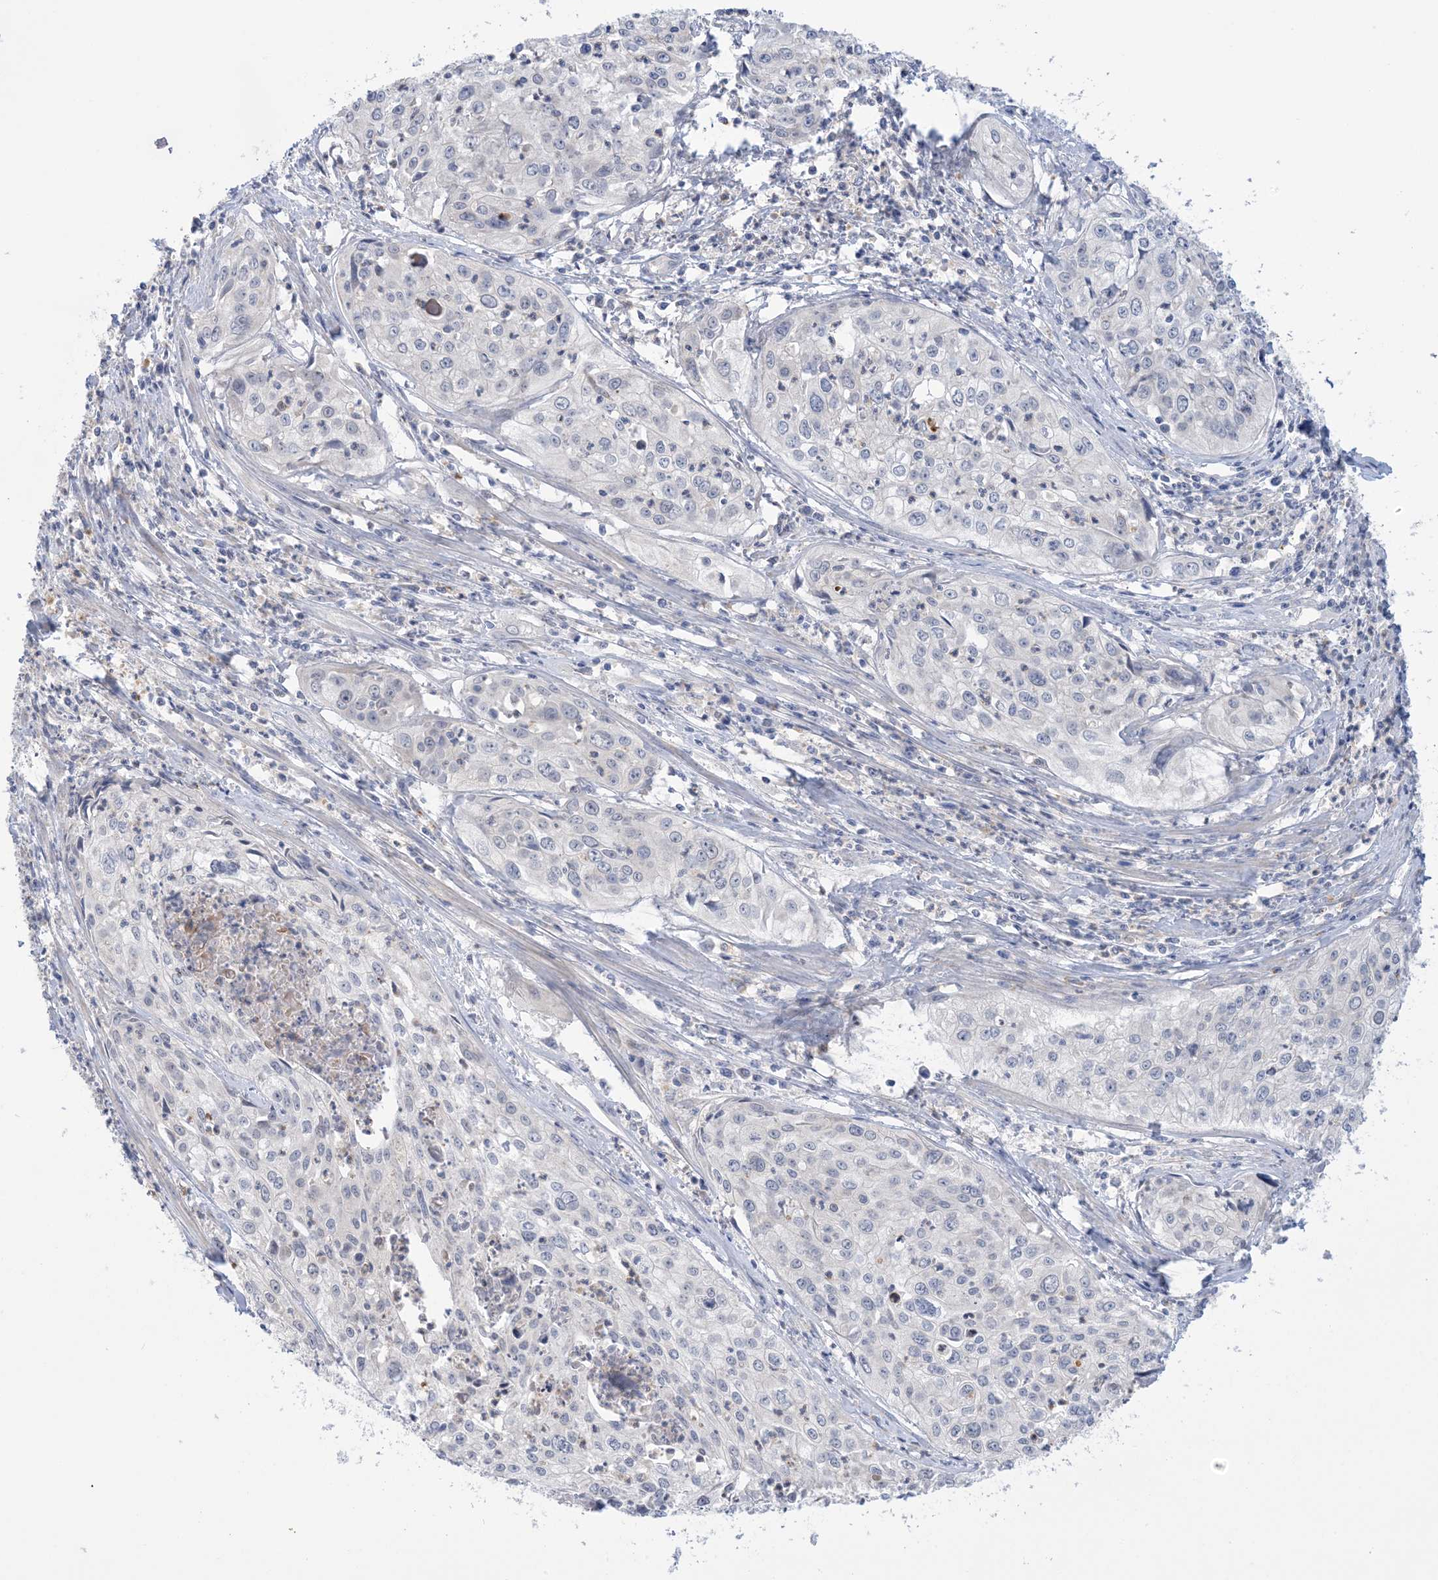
{"staining": {"intensity": "negative", "quantity": "none", "location": "none"}, "tissue": "cervical cancer", "cell_type": "Tumor cells", "image_type": "cancer", "snomed": [{"axis": "morphology", "description": "Squamous cell carcinoma, NOS"}, {"axis": "topography", "description": "Cervix"}], "caption": "Tumor cells are negative for brown protein staining in cervical cancer (squamous cell carcinoma).", "gene": "TTYH1", "patient": {"sex": "female", "age": 31}}